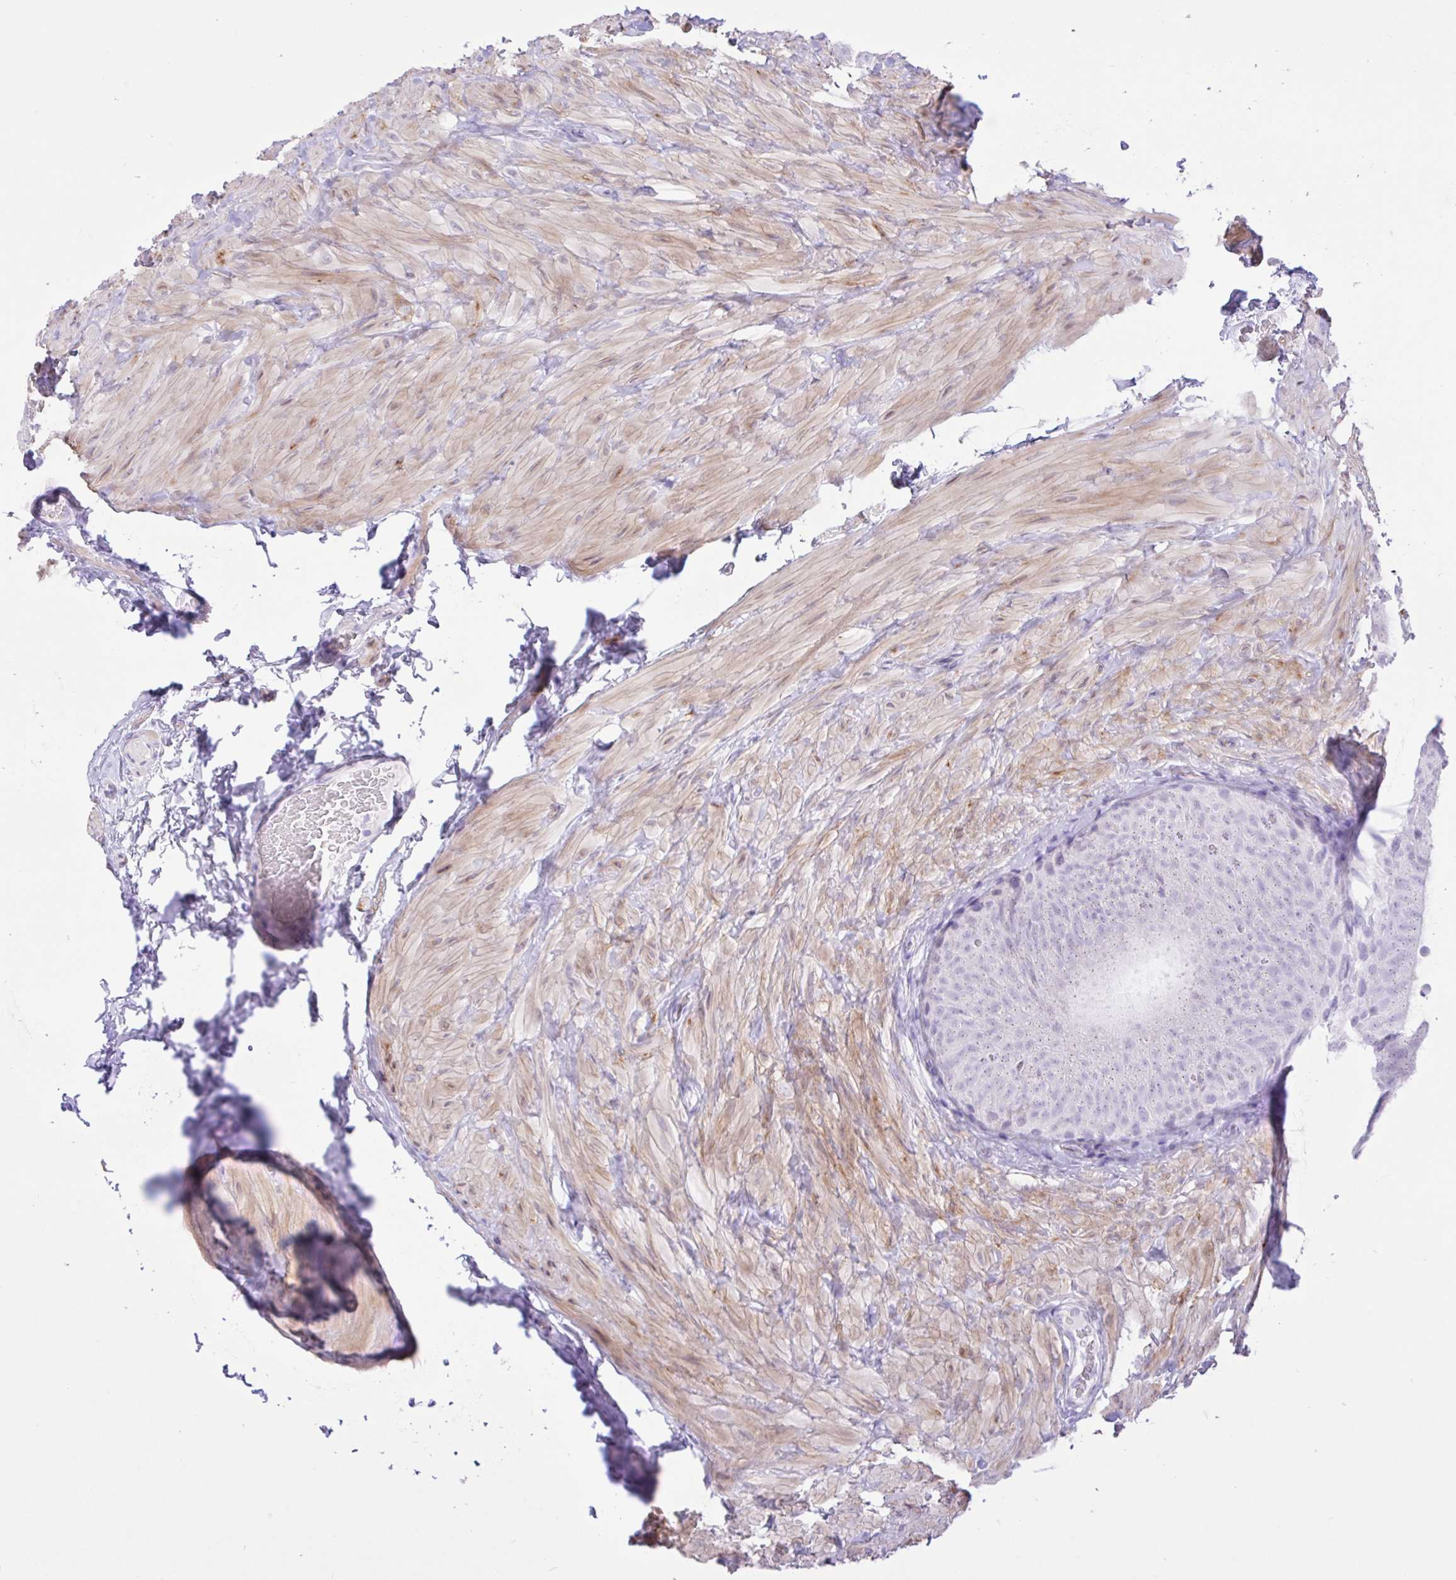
{"staining": {"intensity": "negative", "quantity": "none", "location": "none"}, "tissue": "epididymis", "cell_type": "Glandular cells", "image_type": "normal", "snomed": [{"axis": "morphology", "description": "Normal tissue, NOS"}, {"axis": "topography", "description": "Epididymis, spermatic cord, NOS"}, {"axis": "topography", "description": "Epididymis"}], "caption": "Glandular cells are negative for brown protein staining in benign epididymis. The staining is performed using DAB brown chromogen with nuclei counter-stained in using hematoxylin.", "gene": "REEP1", "patient": {"sex": "male", "age": 31}}